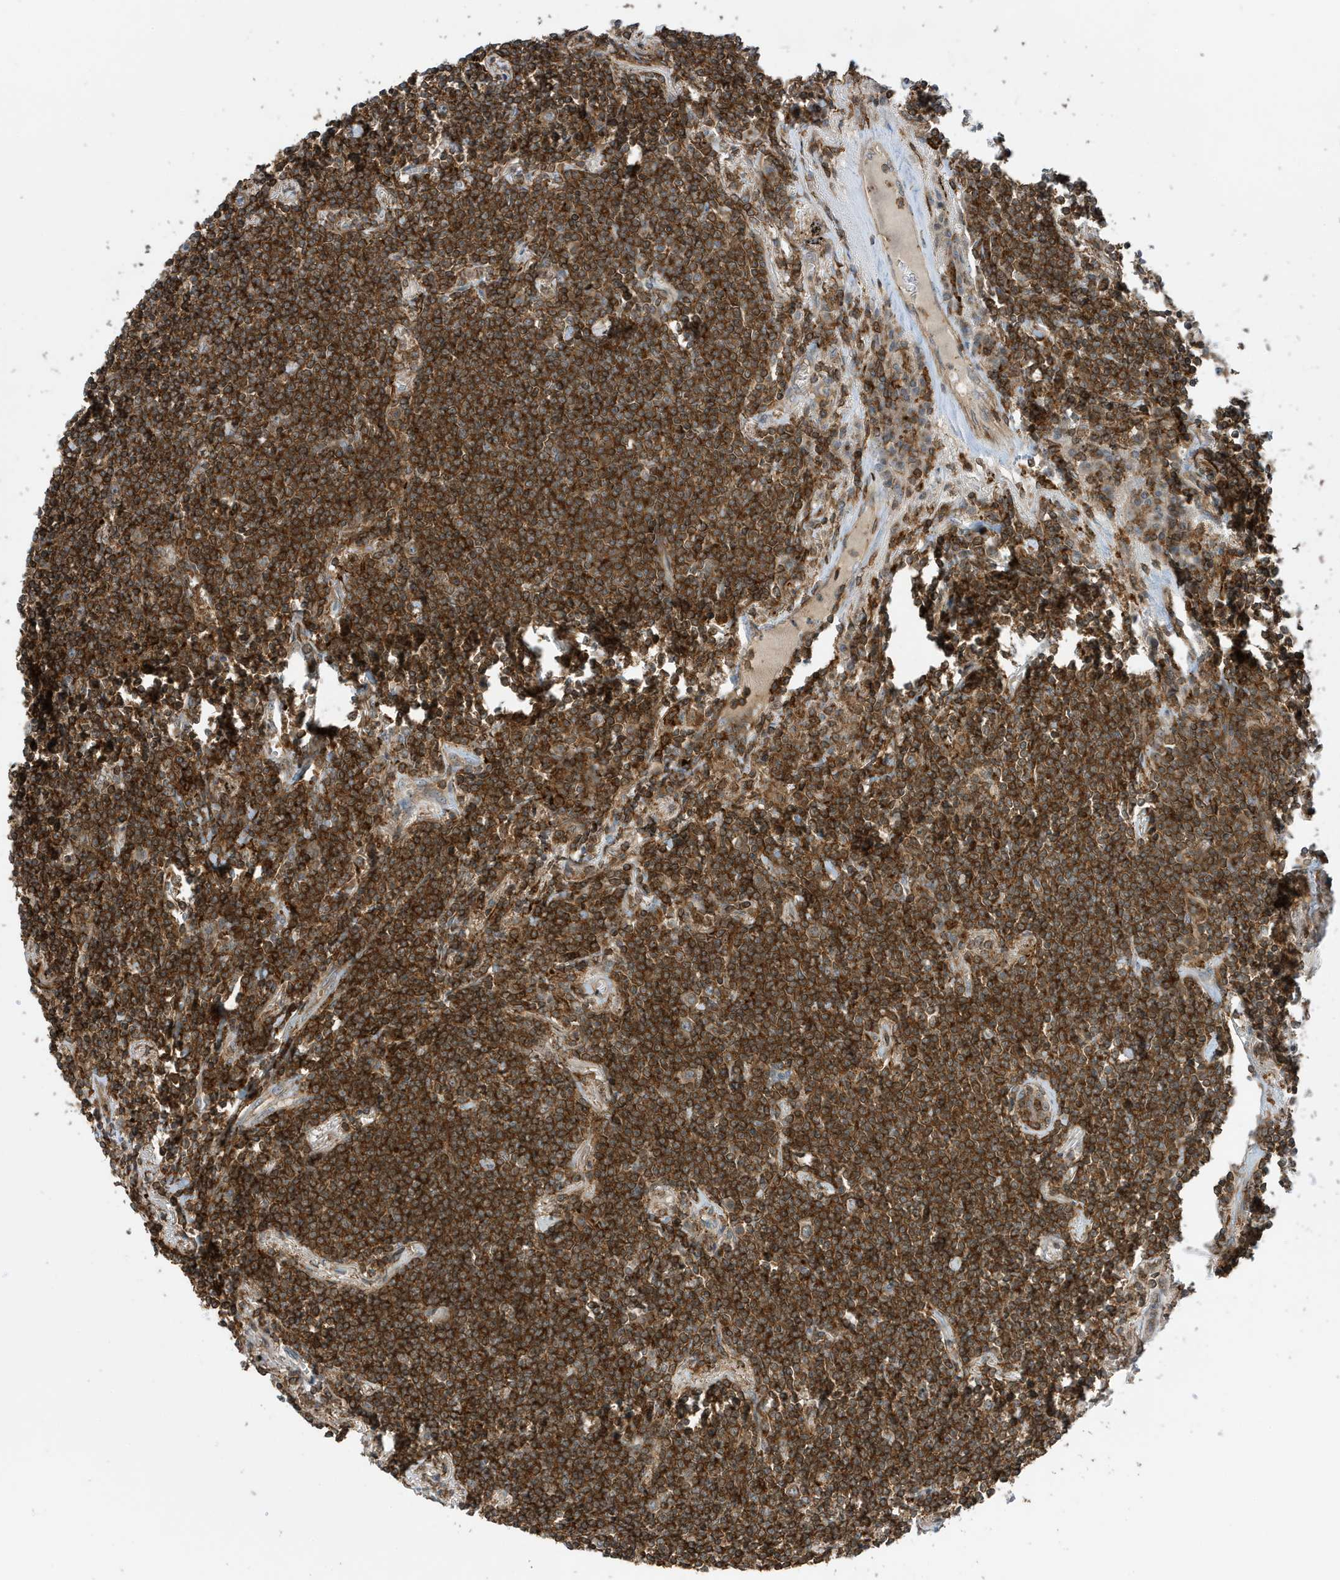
{"staining": {"intensity": "strong", "quantity": ">75%", "location": "cytoplasmic/membranous"}, "tissue": "lymphoma", "cell_type": "Tumor cells", "image_type": "cancer", "snomed": [{"axis": "morphology", "description": "Malignant lymphoma, non-Hodgkin's type, Low grade"}, {"axis": "topography", "description": "Lung"}], "caption": "Brown immunohistochemical staining in human low-grade malignant lymphoma, non-Hodgkin's type exhibits strong cytoplasmic/membranous staining in about >75% of tumor cells.", "gene": "TATDN3", "patient": {"sex": "female", "age": 71}}